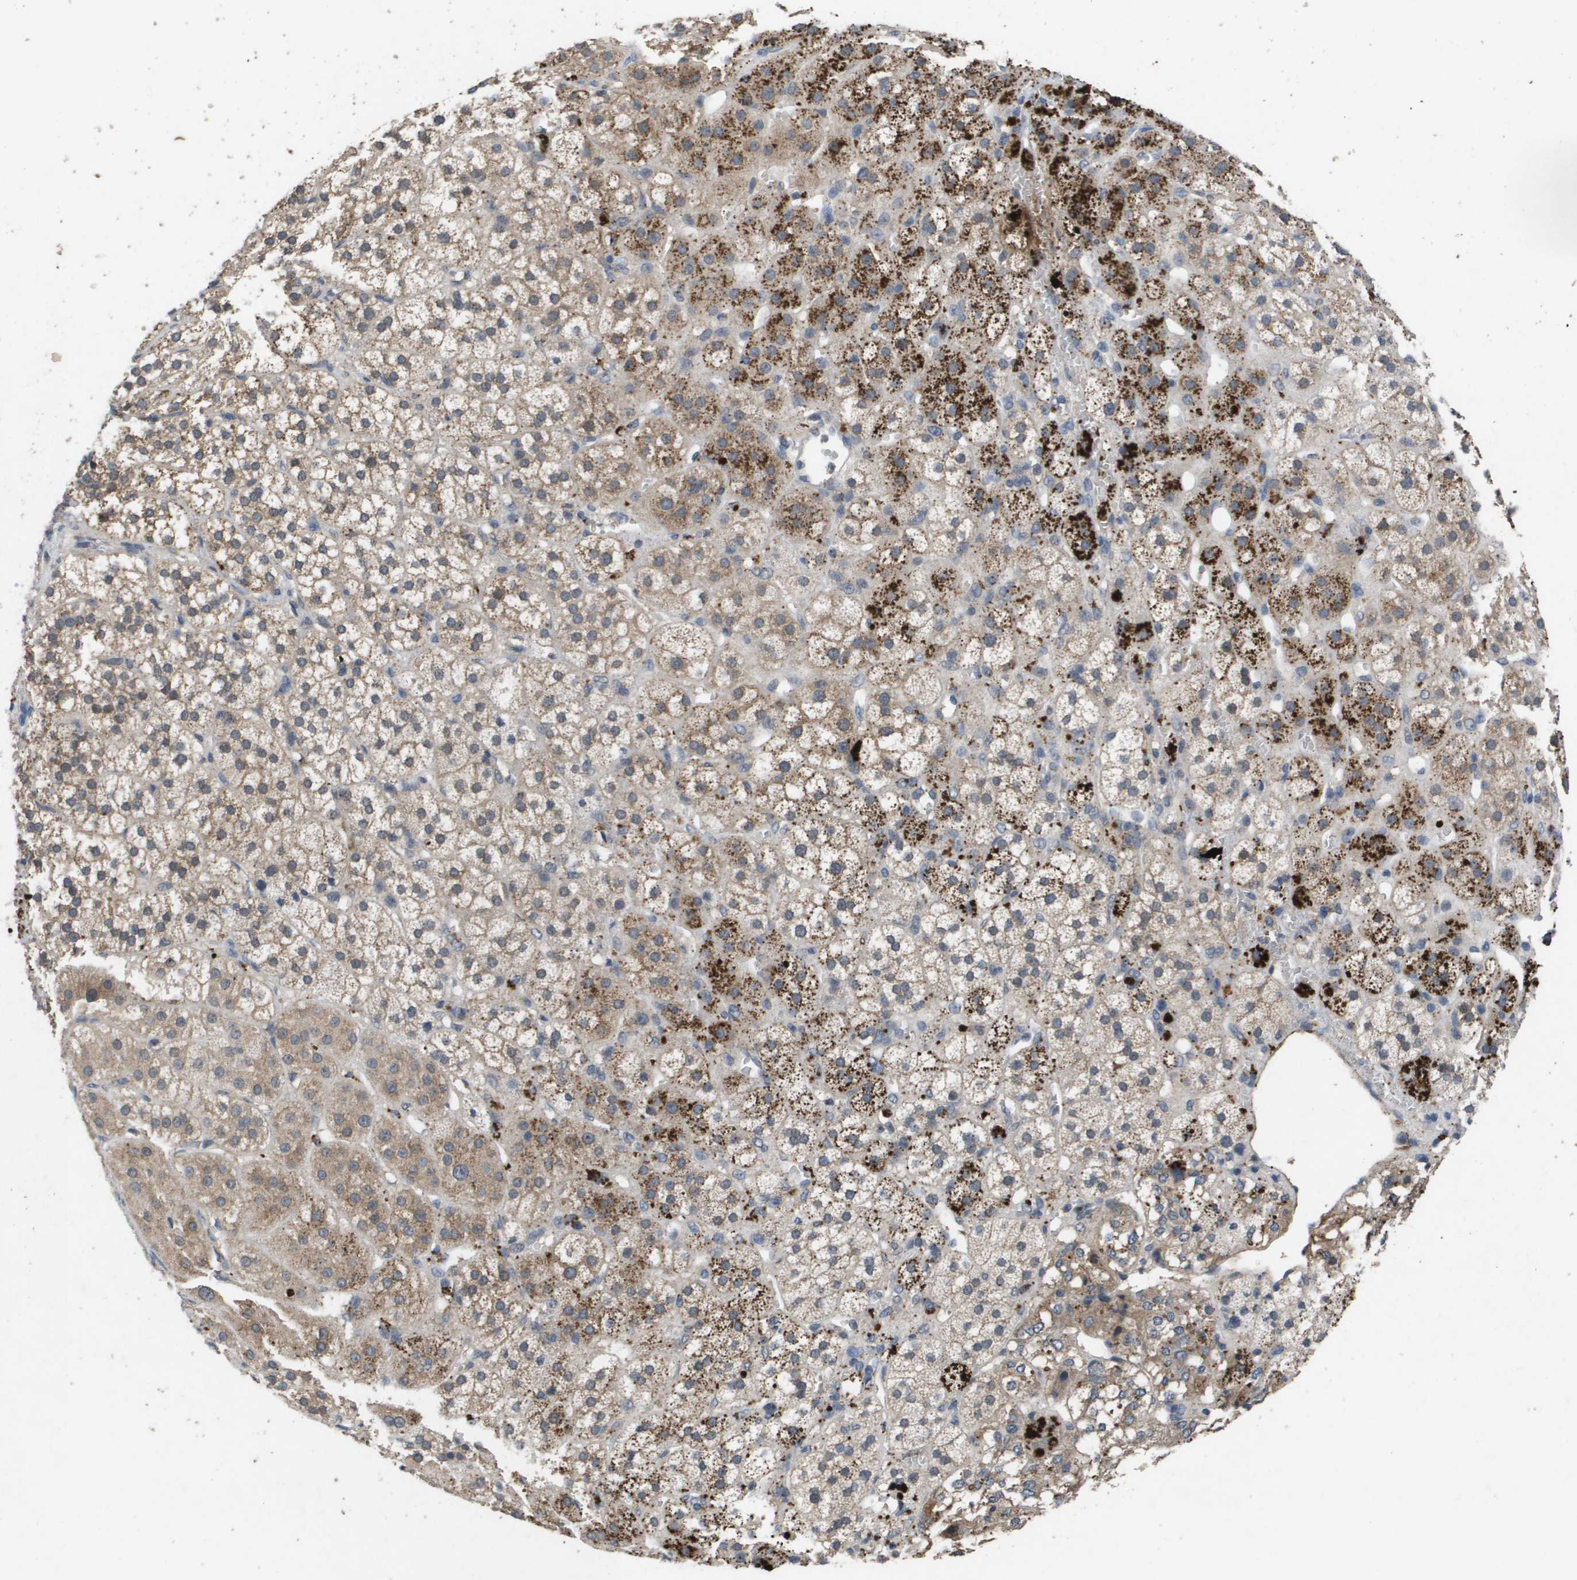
{"staining": {"intensity": "strong", "quantity": ">75%", "location": "cytoplasmic/membranous"}, "tissue": "adrenal gland", "cell_type": "Glandular cells", "image_type": "normal", "snomed": [{"axis": "morphology", "description": "Normal tissue, NOS"}, {"axis": "topography", "description": "Adrenal gland"}], "caption": "Approximately >75% of glandular cells in benign adrenal gland exhibit strong cytoplasmic/membranous protein staining as visualized by brown immunohistochemical staining.", "gene": "PROC", "patient": {"sex": "male", "age": 56}}